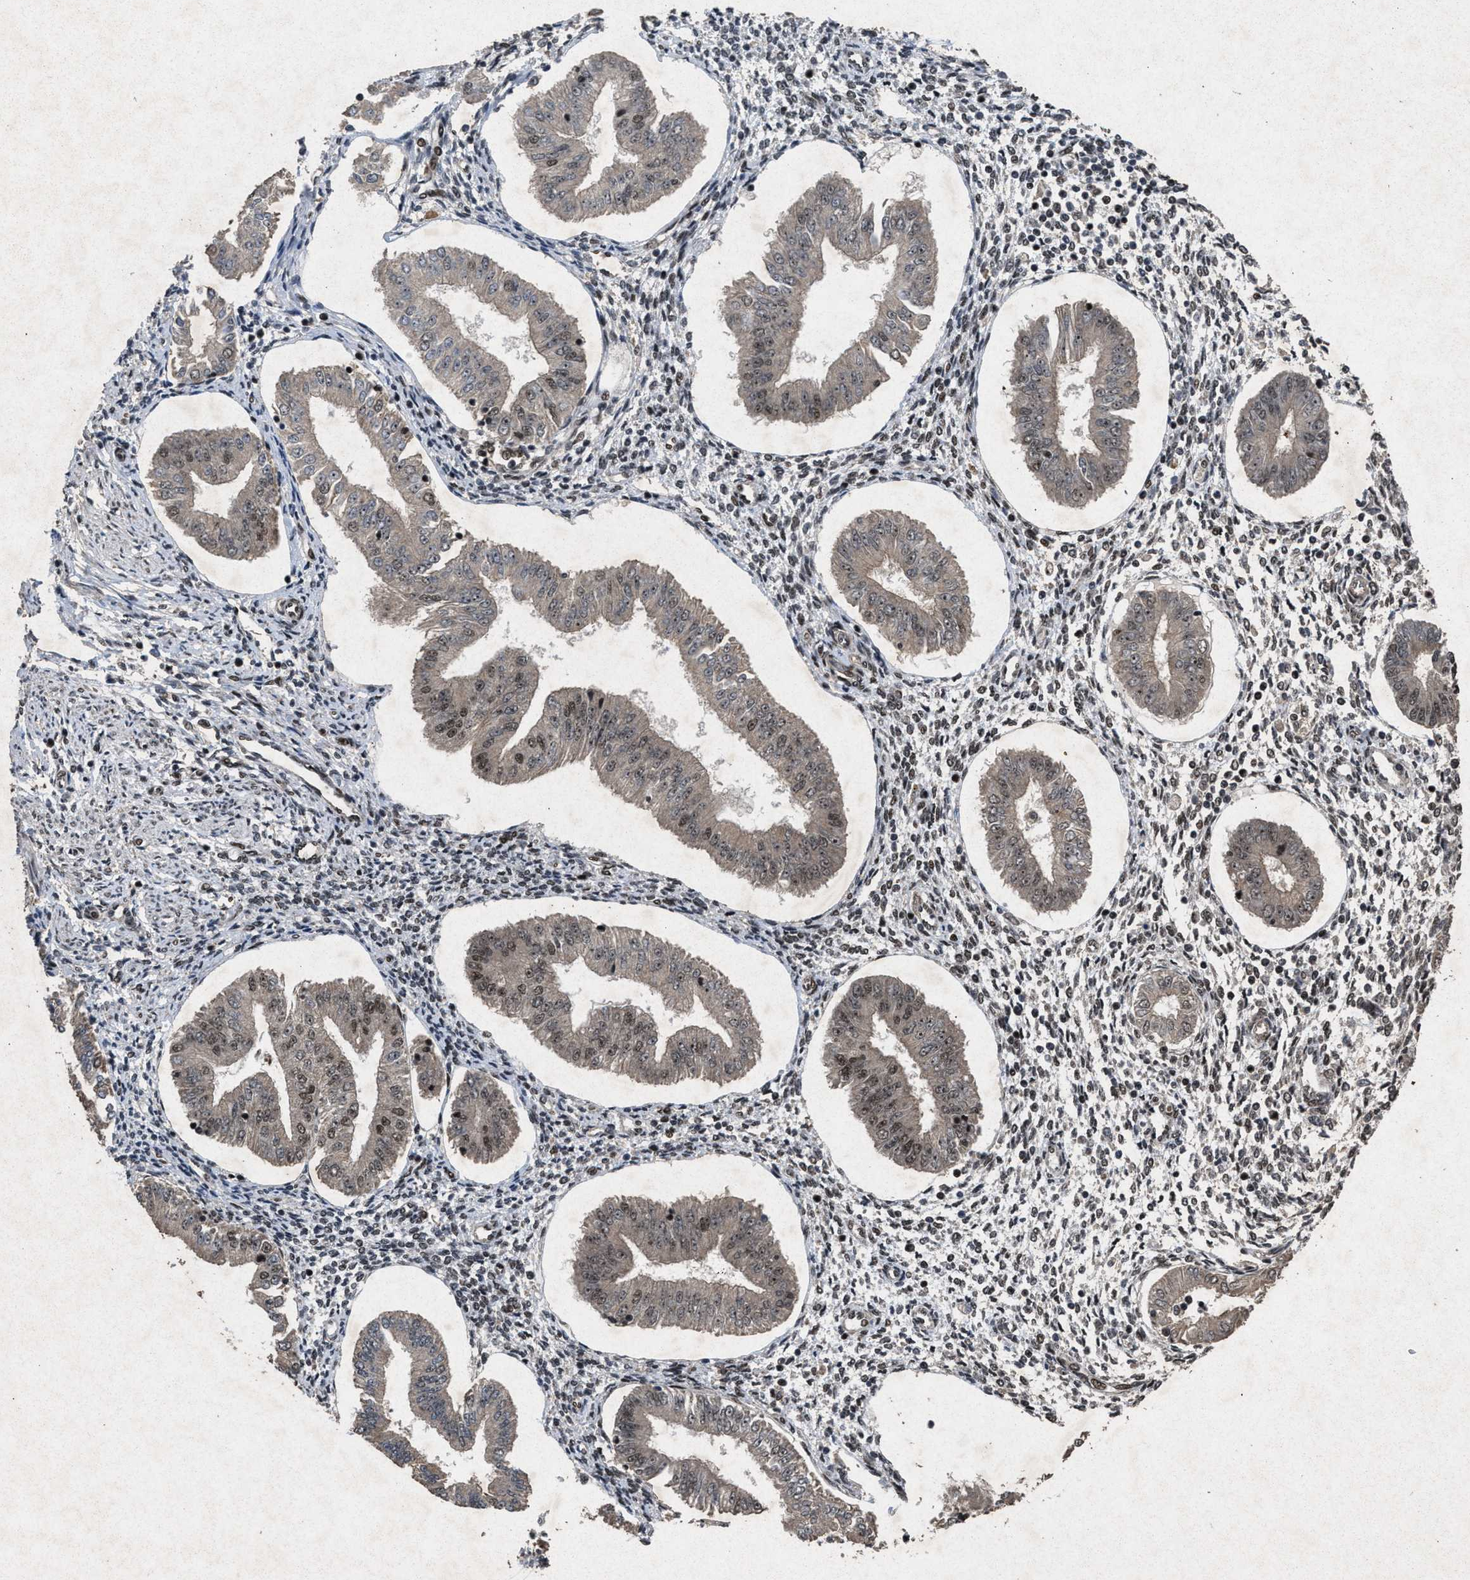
{"staining": {"intensity": "moderate", "quantity": "25%-75%", "location": "nuclear"}, "tissue": "endometrium", "cell_type": "Cells in endometrial stroma", "image_type": "normal", "snomed": [{"axis": "morphology", "description": "Normal tissue, NOS"}, {"axis": "topography", "description": "Endometrium"}], "caption": "This micrograph demonstrates IHC staining of normal endometrium, with medium moderate nuclear staining in about 25%-75% of cells in endometrial stroma.", "gene": "WIZ", "patient": {"sex": "female", "age": 50}}